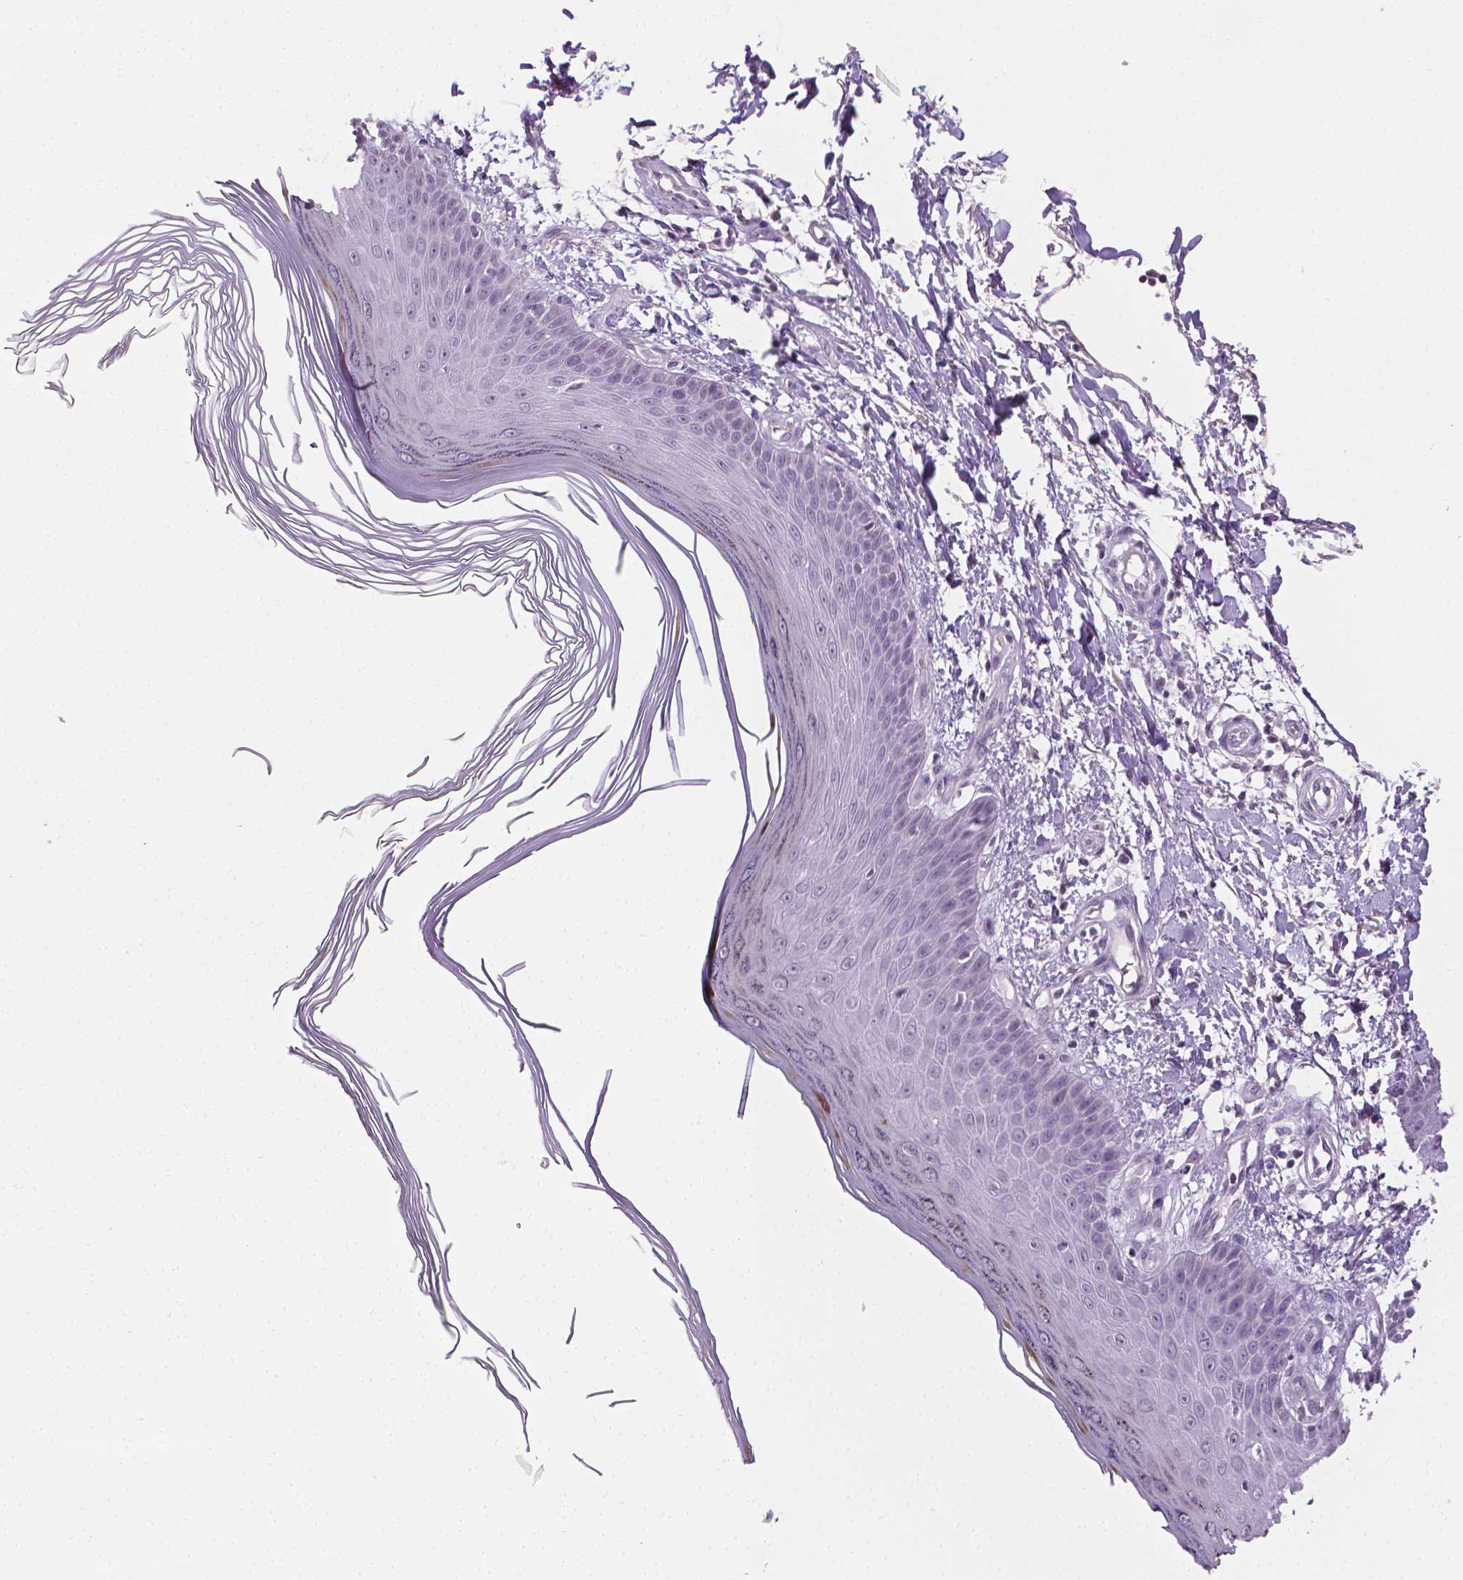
{"staining": {"intensity": "negative", "quantity": "none", "location": "none"}, "tissue": "skin", "cell_type": "Fibroblasts", "image_type": "normal", "snomed": [{"axis": "morphology", "description": "Normal tissue, NOS"}, {"axis": "topography", "description": "Skin"}], "caption": "Immunohistochemistry of unremarkable human skin shows no expression in fibroblasts.", "gene": "NCAN", "patient": {"sex": "female", "age": 62}}